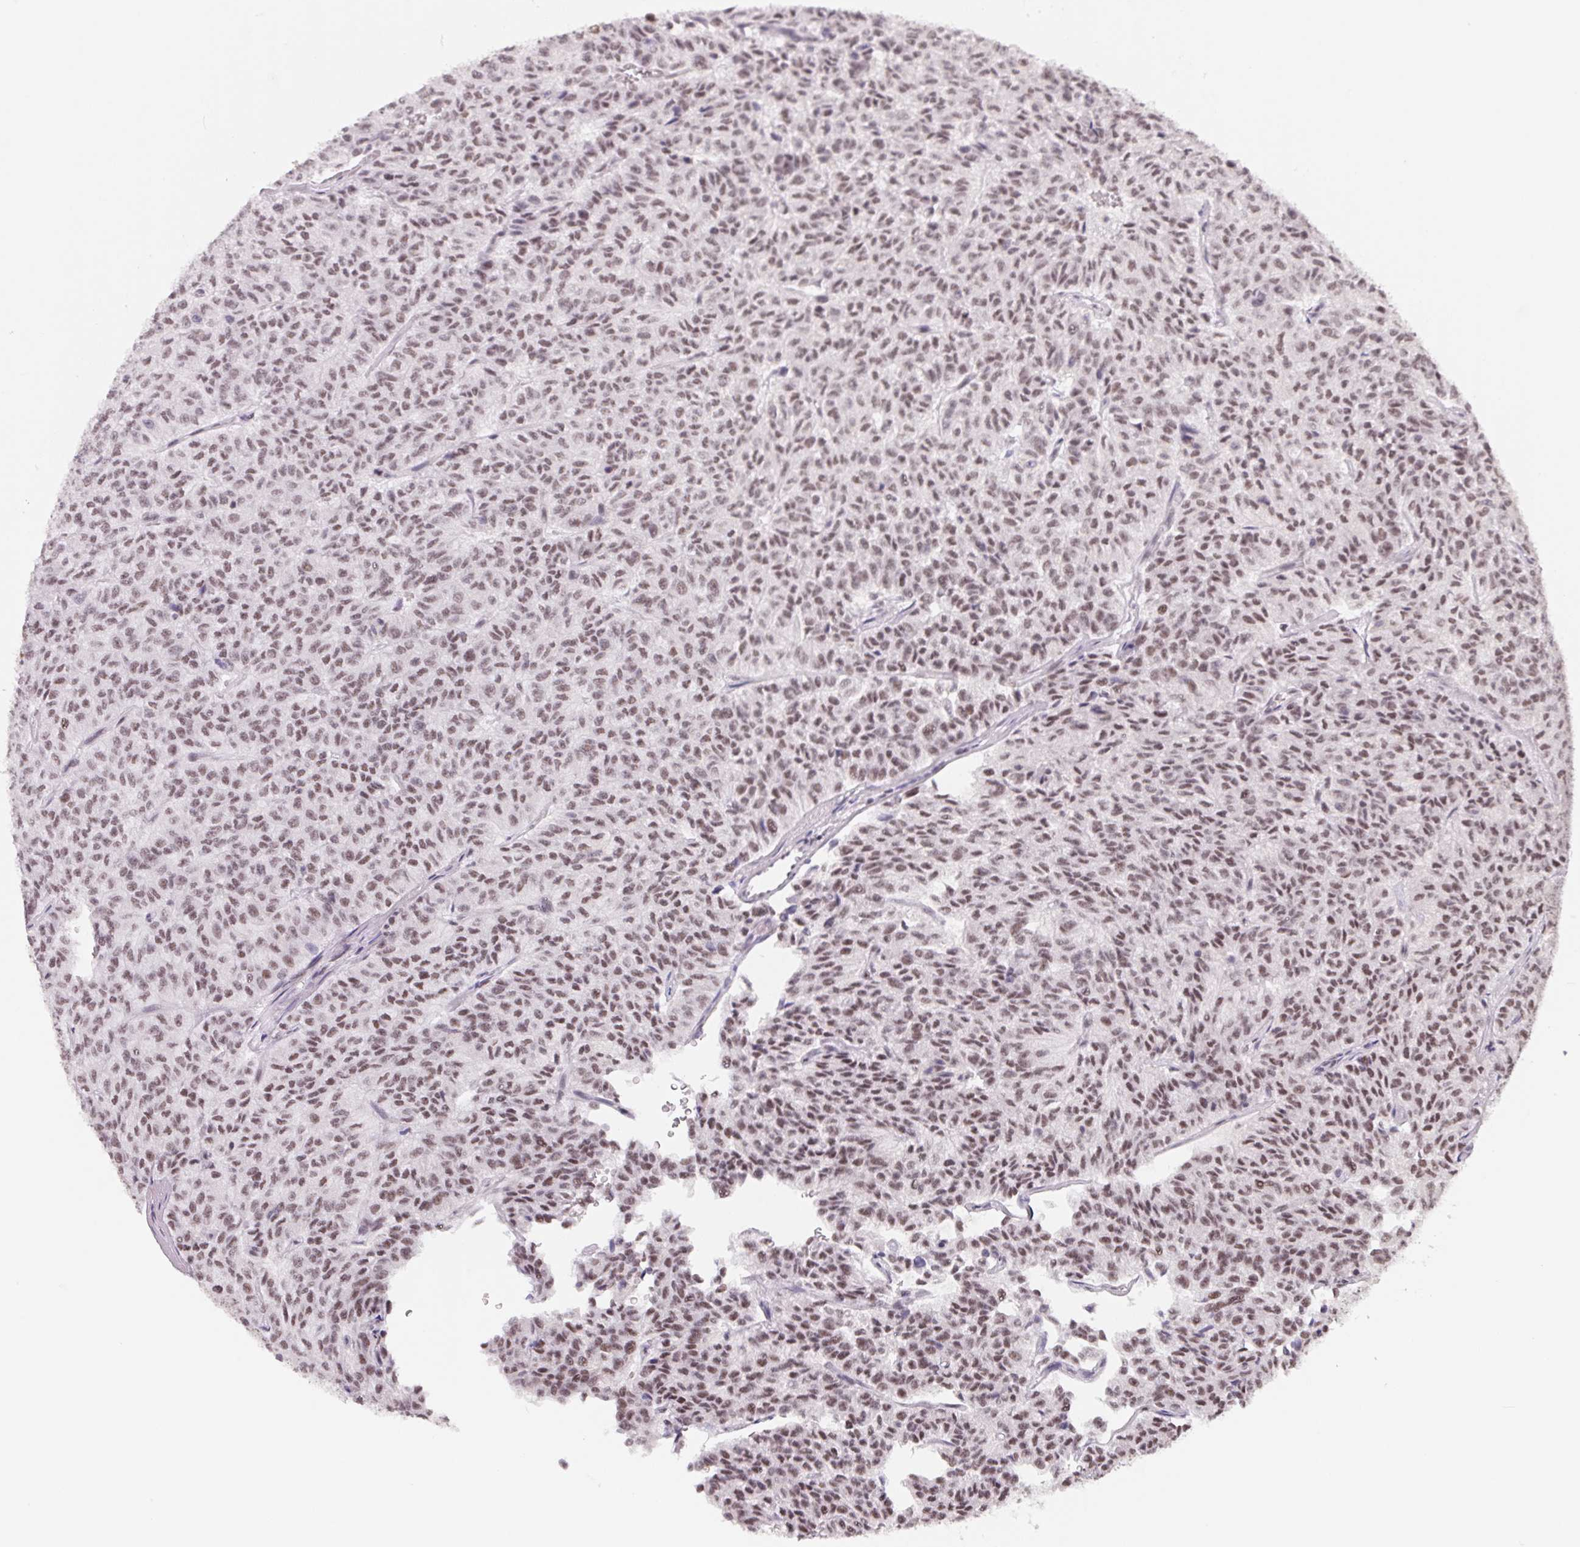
{"staining": {"intensity": "moderate", "quantity": "25%-75%", "location": "nuclear"}, "tissue": "carcinoid", "cell_type": "Tumor cells", "image_type": "cancer", "snomed": [{"axis": "morphology", "description": "Carcinoid, malignant, NOS"}, {"axis": "topography", "description": "Lung"}], "caption": "Protein expression analysis of human carcinoid reveals moderate nuclear positivity in about 25%-75% of tumor cells.", "gene": "TCERG1", "patient": {"sex": "male", "age": 71}}